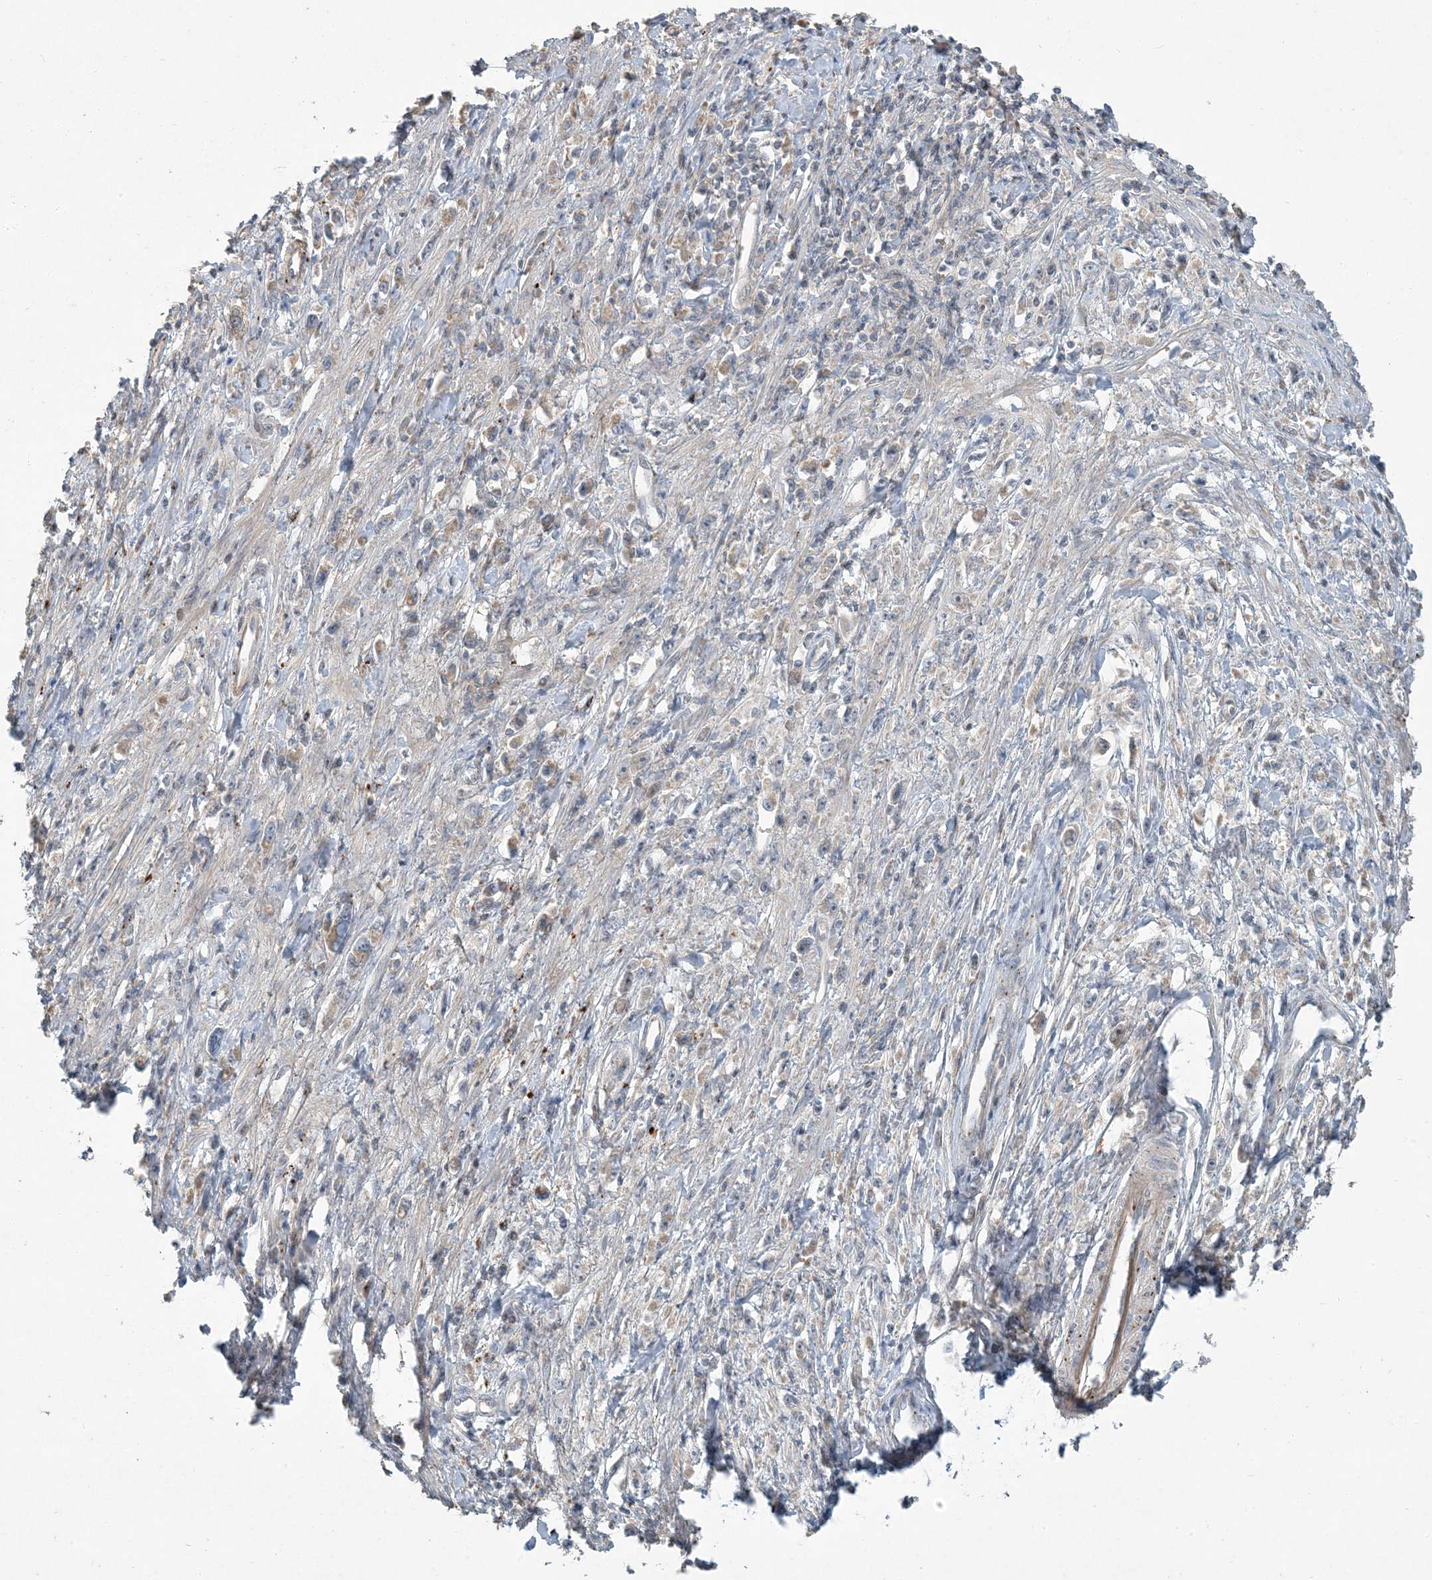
{"staining": {"intensity": "moderate", "quantity": "<25%", "location": "cytoplasmic/membranous"}, "tissue": "stomach cancer", "cell_type": "Tumor cells", "image_type": "cancer", "snomed": [{"axis": "morphology", "description": "Adenocarcinoma, NOS"}, {"axis": "topography", "description": "Stomach"}], "caption": "This is an image of IHC staining of stomach adenocarcinoma, which shows moderate staining in the cytoplasmic/membranous of tumor cells.", "gene": "LTN1", "patient": {"sex": "female", "age": 59}}